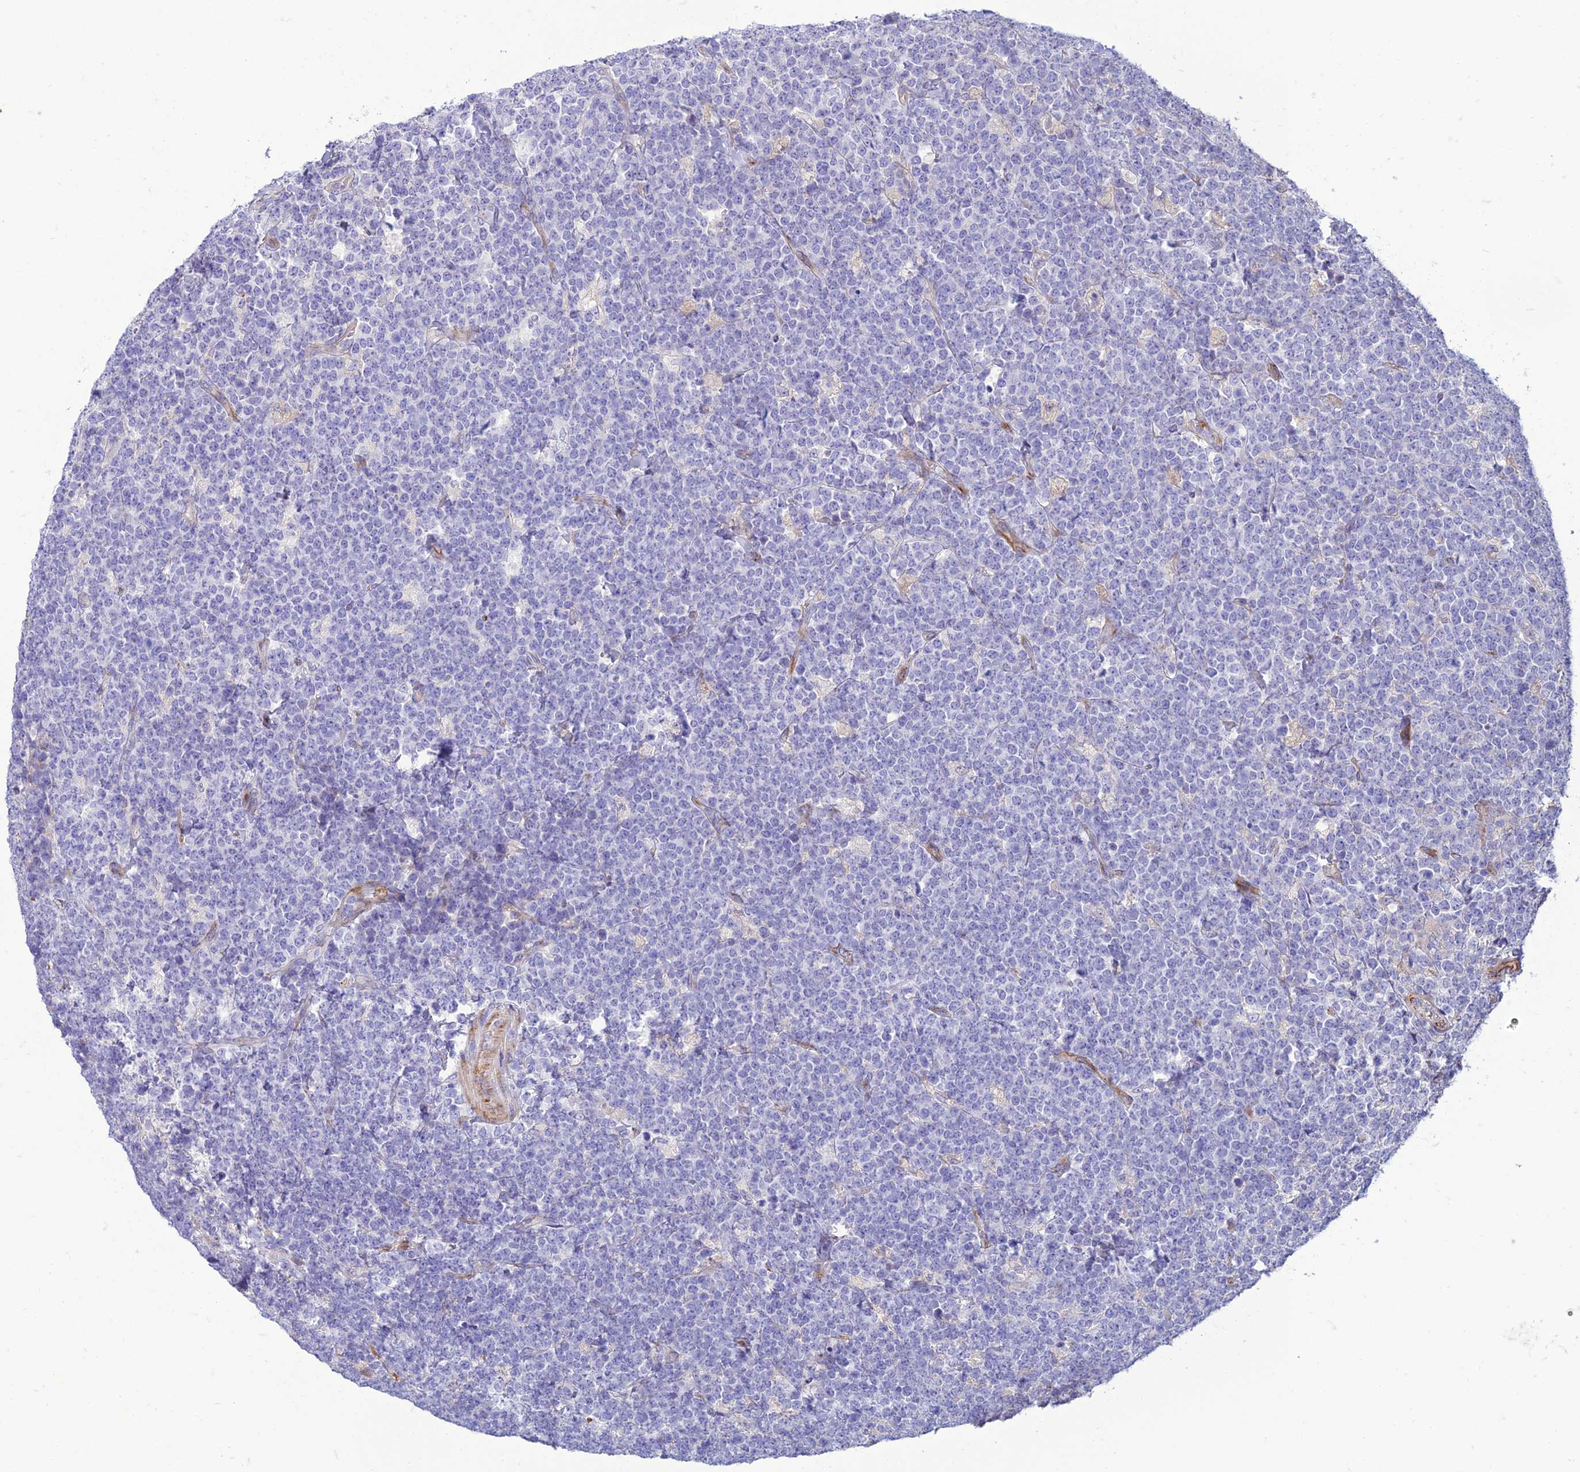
{"staining": {"intensity": "negative", "quantity": "none", "location": "none"}, "tissue": "lymphoma", "cell_type": "Tumor cells", "image_type": "cancer", "snomed": [{"axis": "morphology", "description": "Malignant lymphoma, non-Hodgkin's type, High grade"}, {"axis": "topography", "description": "Small intestine"}], "caption": "Immunohistochemistry image of human lymphoma stained for a protein (brown), which shows no positivity in tumor cells.", "gene": "SEL1L3", "patient": {"sex": "male", "age": 8}}